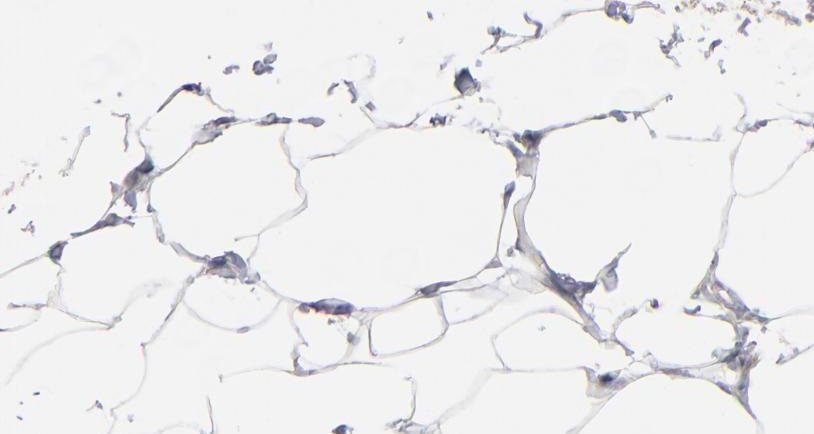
{"staining": {"intensity": "negative", "quantity": "none", "location": "none"}, "tissue": "adipose tissue", "cell_type": "Adipocytes", "image_type": "normal", "snomed": [{"axis": "morphology", "description": "Normal tissue, NOS"}, {"axis": "topography", "description": "Vascular tissue"}], "caption": "Adipose tissue stained for a protein using immunohistochemistry exhibits no positivity adipocytes.", "gene": "STAT4", "patient": {"sex": "male", "age": 41}}